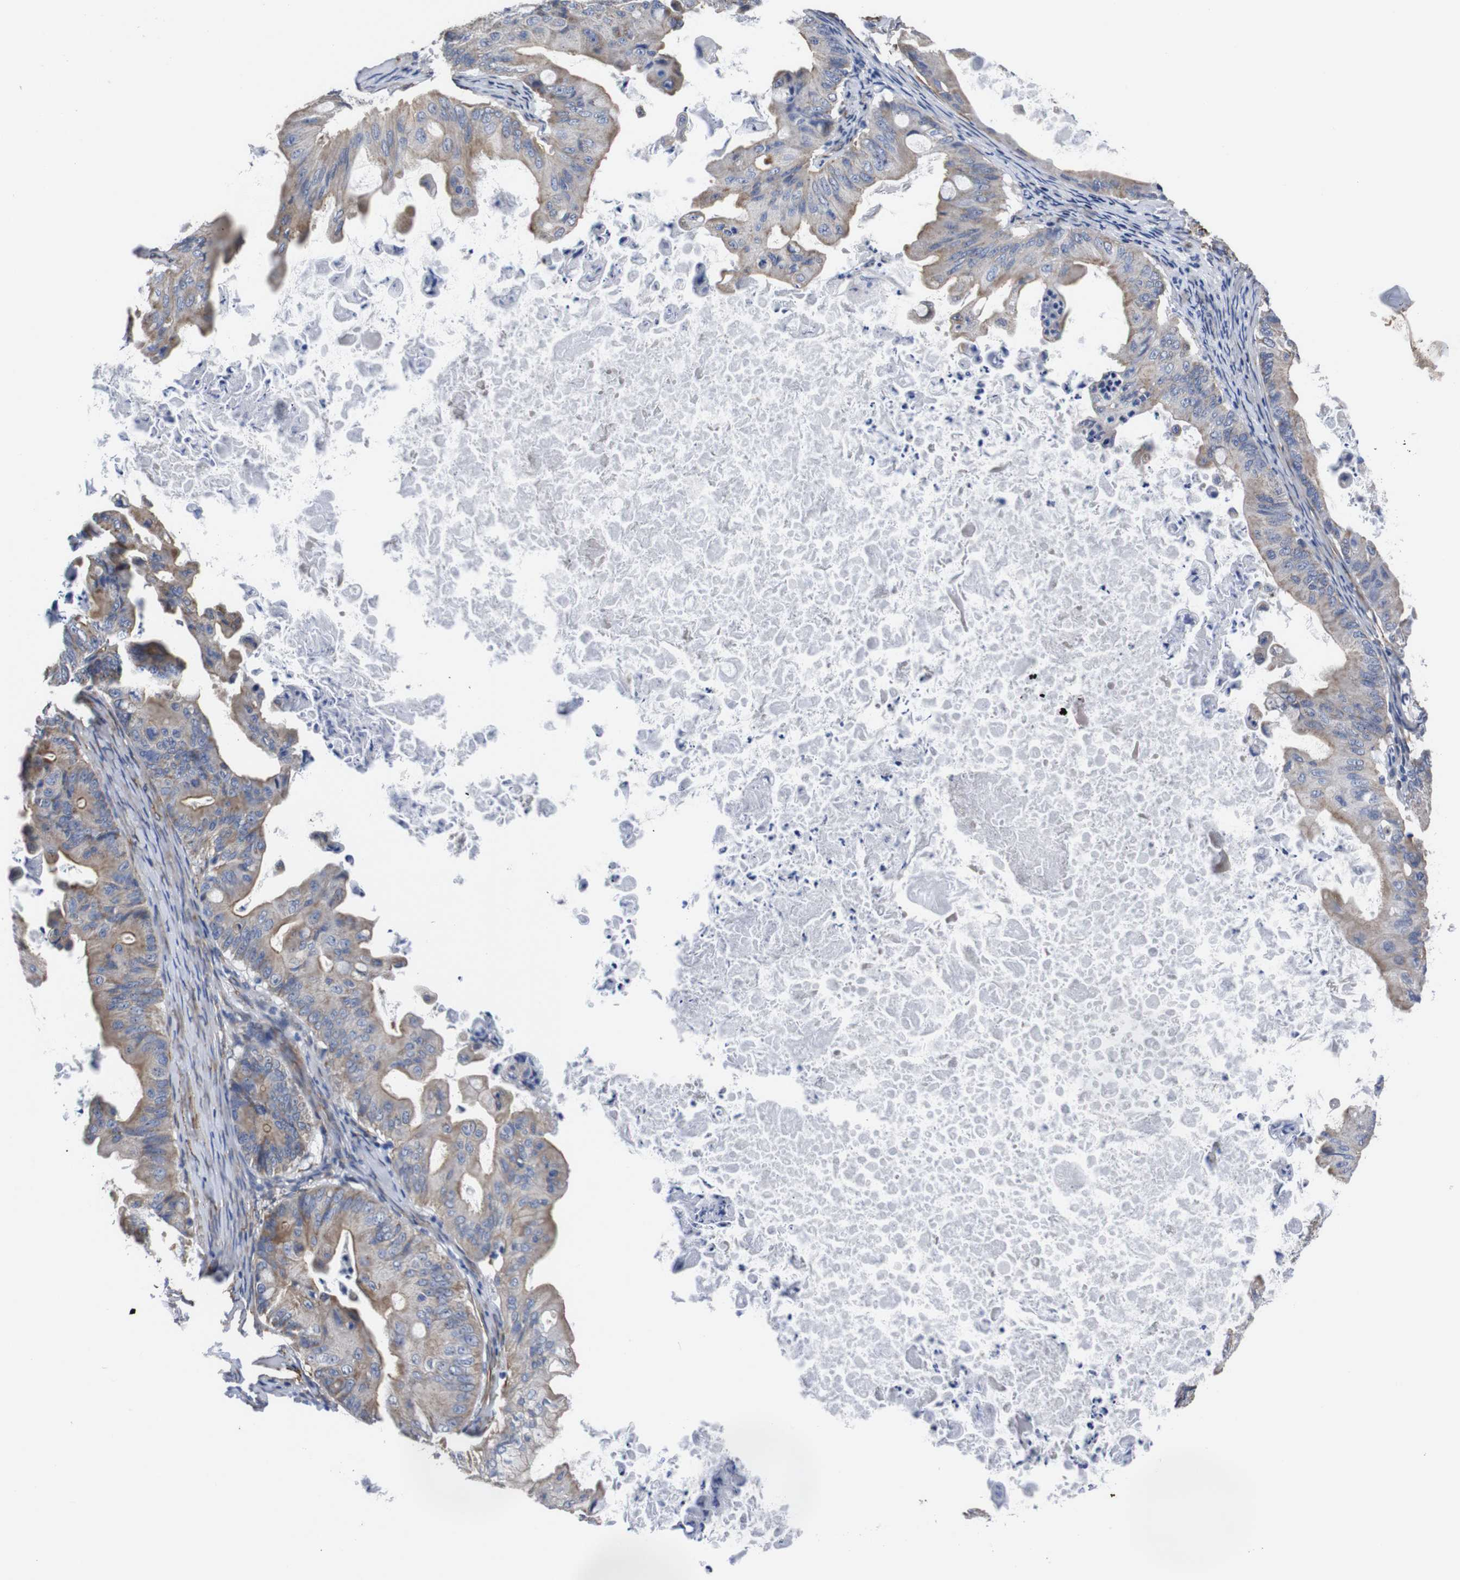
{"staining": {"intensity": "weak", "quantity": ">75%", "location": "cytoplasmic/membranous"}, "tissue": "ovarian cancer", "cell_type": "Tumor cells", "image_type": "cancer", "snomed": [{"axis": "morphology", "description": "Cystadenocarcinoma, mucinous, NOS"}, {"axis": "topography", "description": "Ovary"}], "caption": "Immunohistochemistry (IHC) photomicrograph of neoplastic tissue: human ovarian cancer stained using IHC demonstrates low levels of weak protein expression localized specifically in the cytoplasmic/membranous of tumor cells, appearing as a cytoplasmic/membranous brown color.", "gene": "WNT10A", "patient": {"sex": "female", "age": 37}}